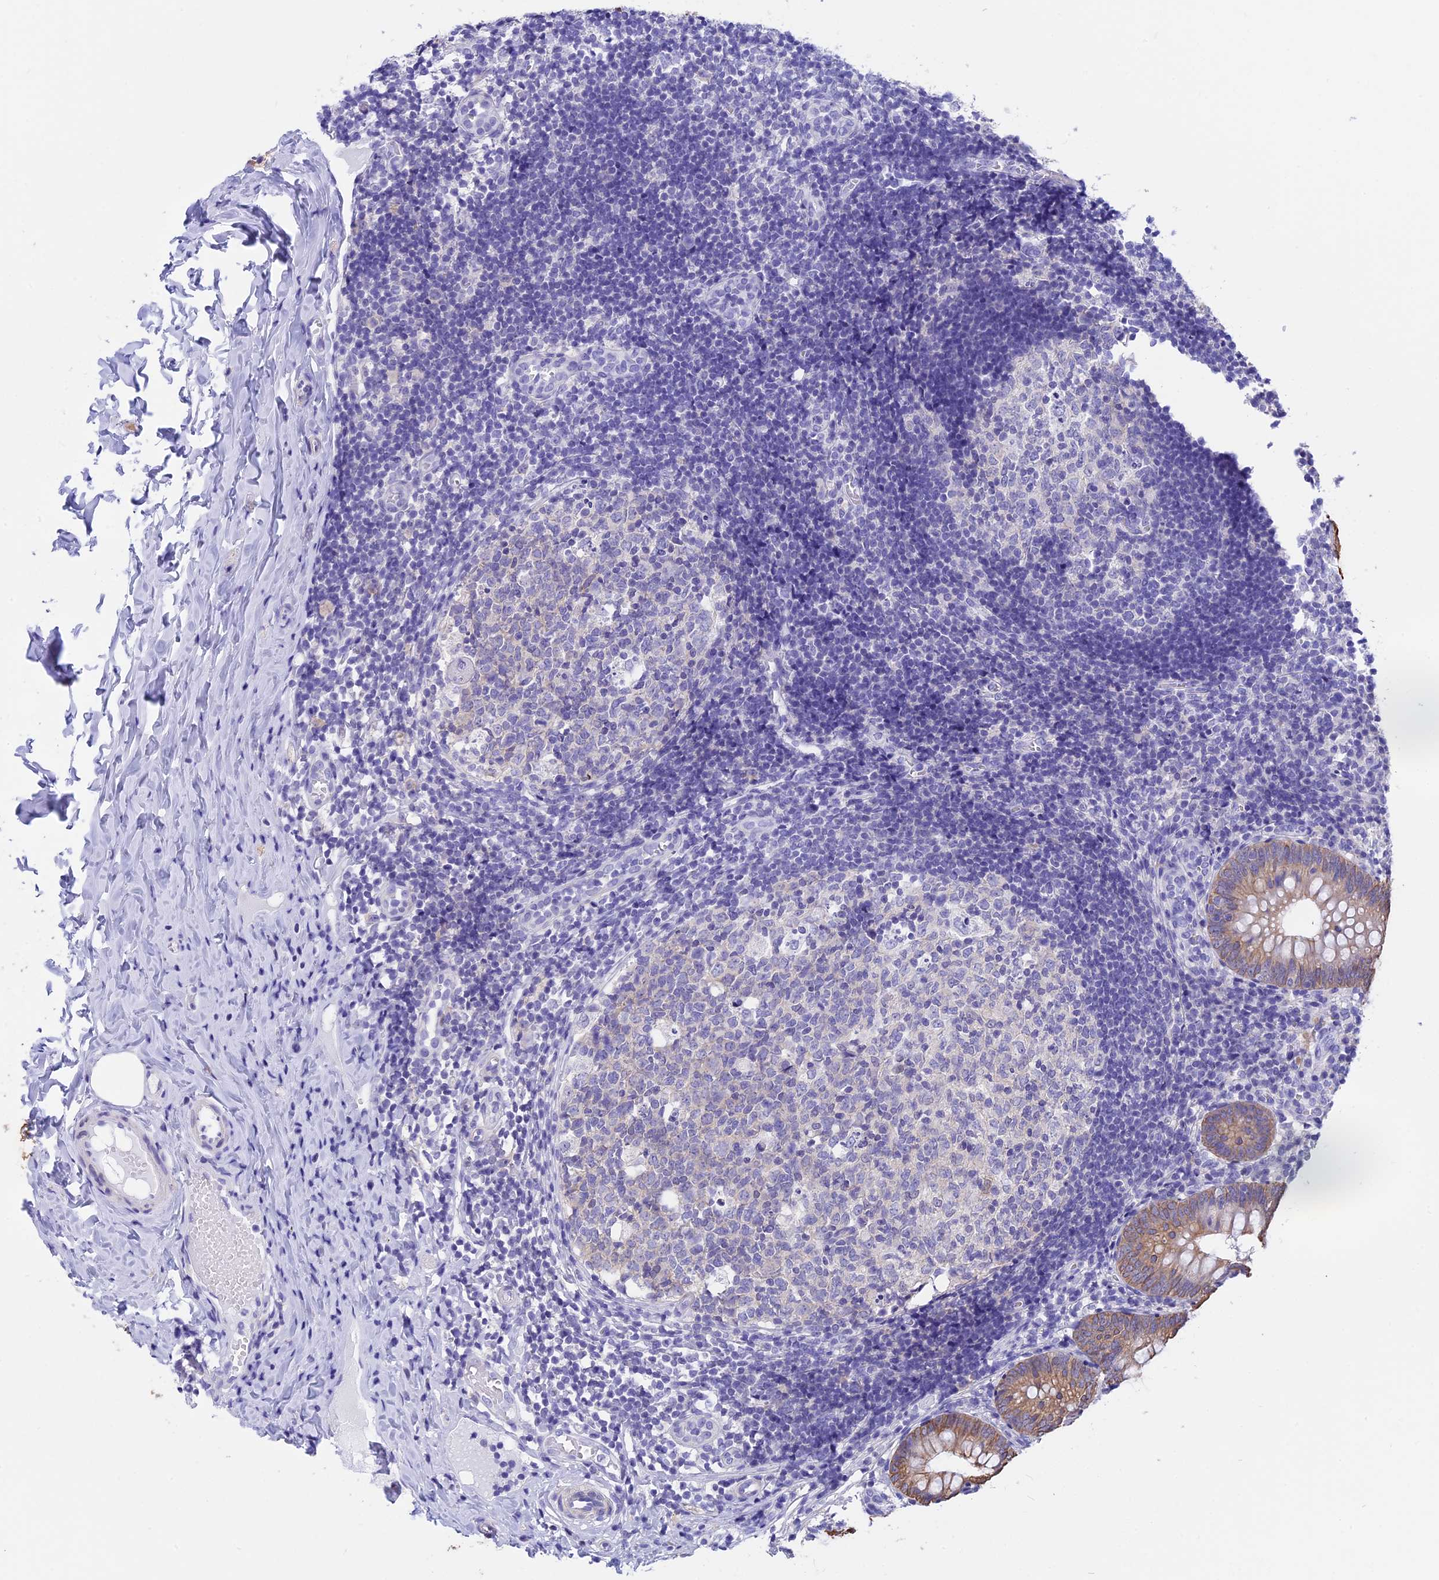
{"staining": {"intensity": "moderate", "quantity": "<25%", "location": "cytoplasmic/membranous"}, "tissue": "appendix", "cell_type": "Glandular cells", "image_type": "normal", "snomed": [{"axis": "morphology", "description": "Normal tissue, NOS"}, {"axis": "topography", "description": "Appendix"}], "caption": "DAB (3,3'-diaminobenzidine) immunohistochemical staining of normal appendix reveals moderate cytoplasmic/membranous protein expression in about <25% of glandular cells.", "gene": "STUB1", "patient": {"sex": "male", "age": 8}}